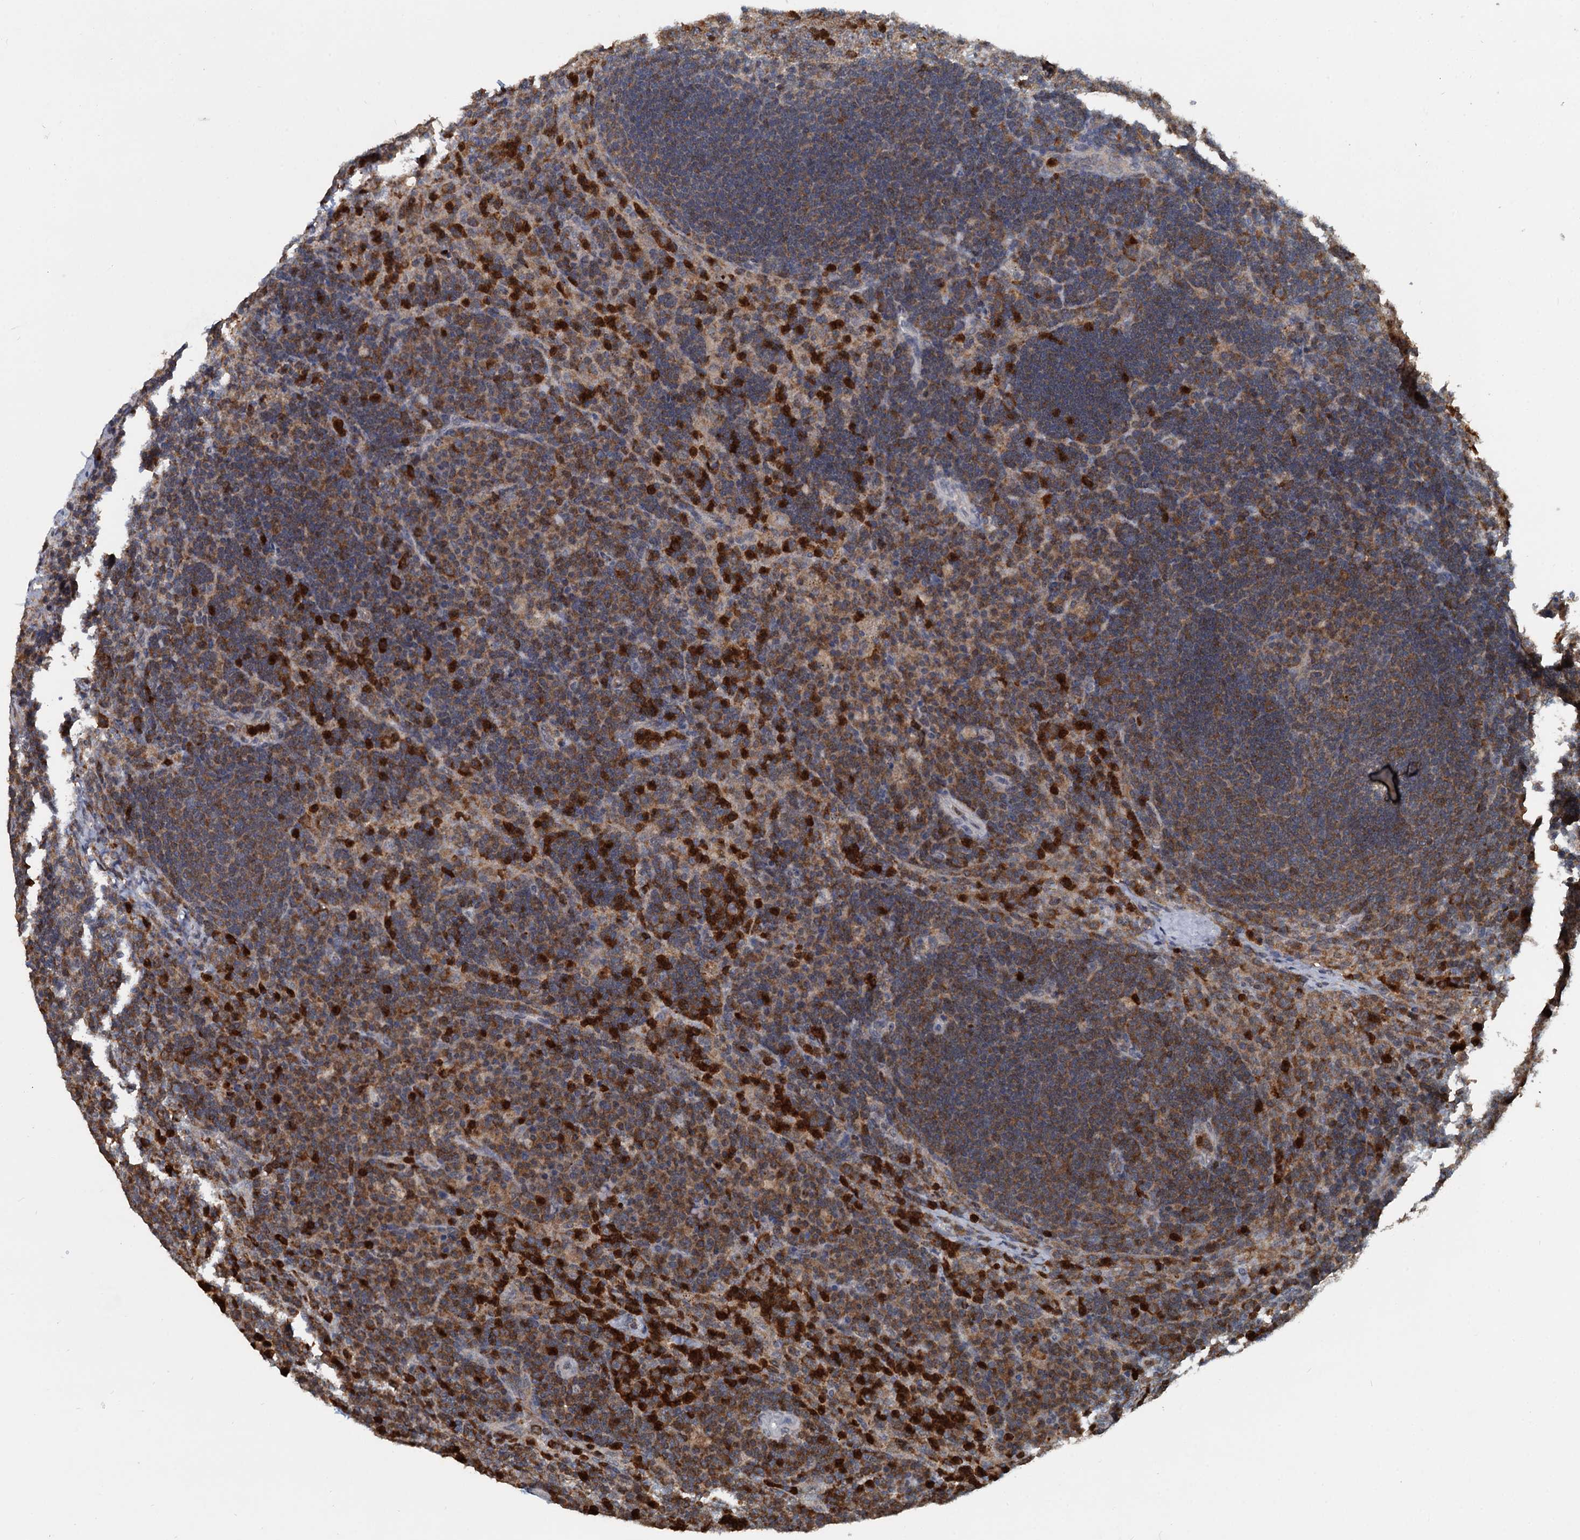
{"staining": {"intensity": "weak", "quantity": "<25%", "location": "cytoplasmic/membranous"}, "tissue": "lymph node", "cell_type": "Germinal center cells", "image_type": "normal", "snomed": [{"axis": "morphology", "description": "Normal tissue, NOS"}, {"axis": "topography", "description": "Lymph node"}], "caption": "Histopathology image shows no significant protein staining in germinal center cells of normal lymph node. (DAB immunohistochemistry visualized using brightfield microscopy, high magnification).", "gene": "GPI", "patient": {"sex": "female", "age": 70}}